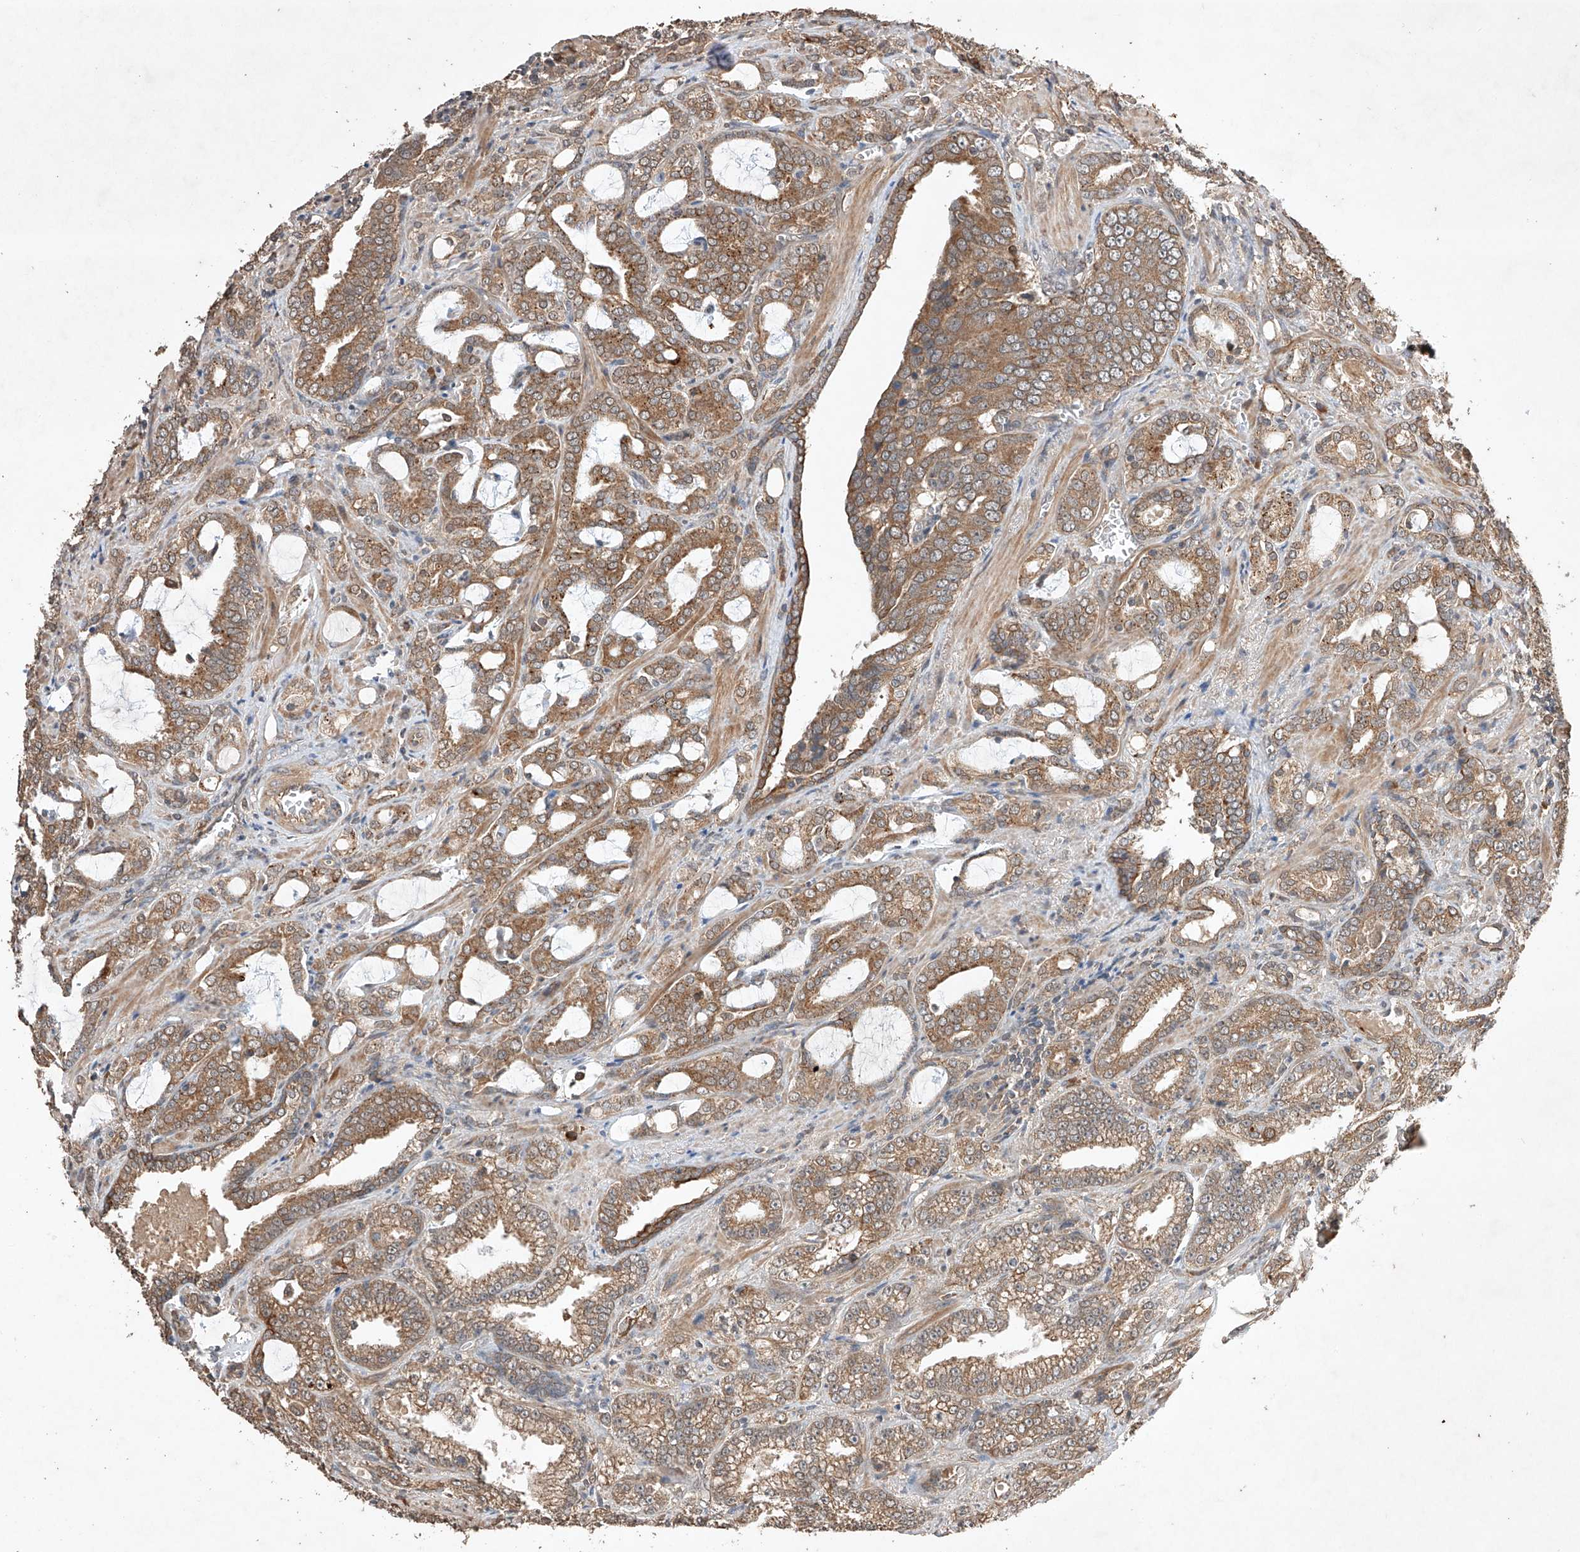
{"staining": {"intensity": "moderate", "quantity": ">75%", "location": "cytoplasmic/membranous"}, "tissue": "prostate cancer", "cell_type": "Tumor cells", "image_type": "cancer", "snomed": [{"axis": "morphology", "description": "Adenocarcinoma, High grade"}, {"axis": "topography", "description": "Prostate and seminal vesicle, NOS"}], "caption": "Immunohistochemical staining of human prostate adenocarcinoma (high-grade) reveals medium levels of moderate cytoplasmic/membranous protein expression in about >75% of tumor cells.", "gene": "LURAP1", "patient": {"sex": "male", "age": 67}}